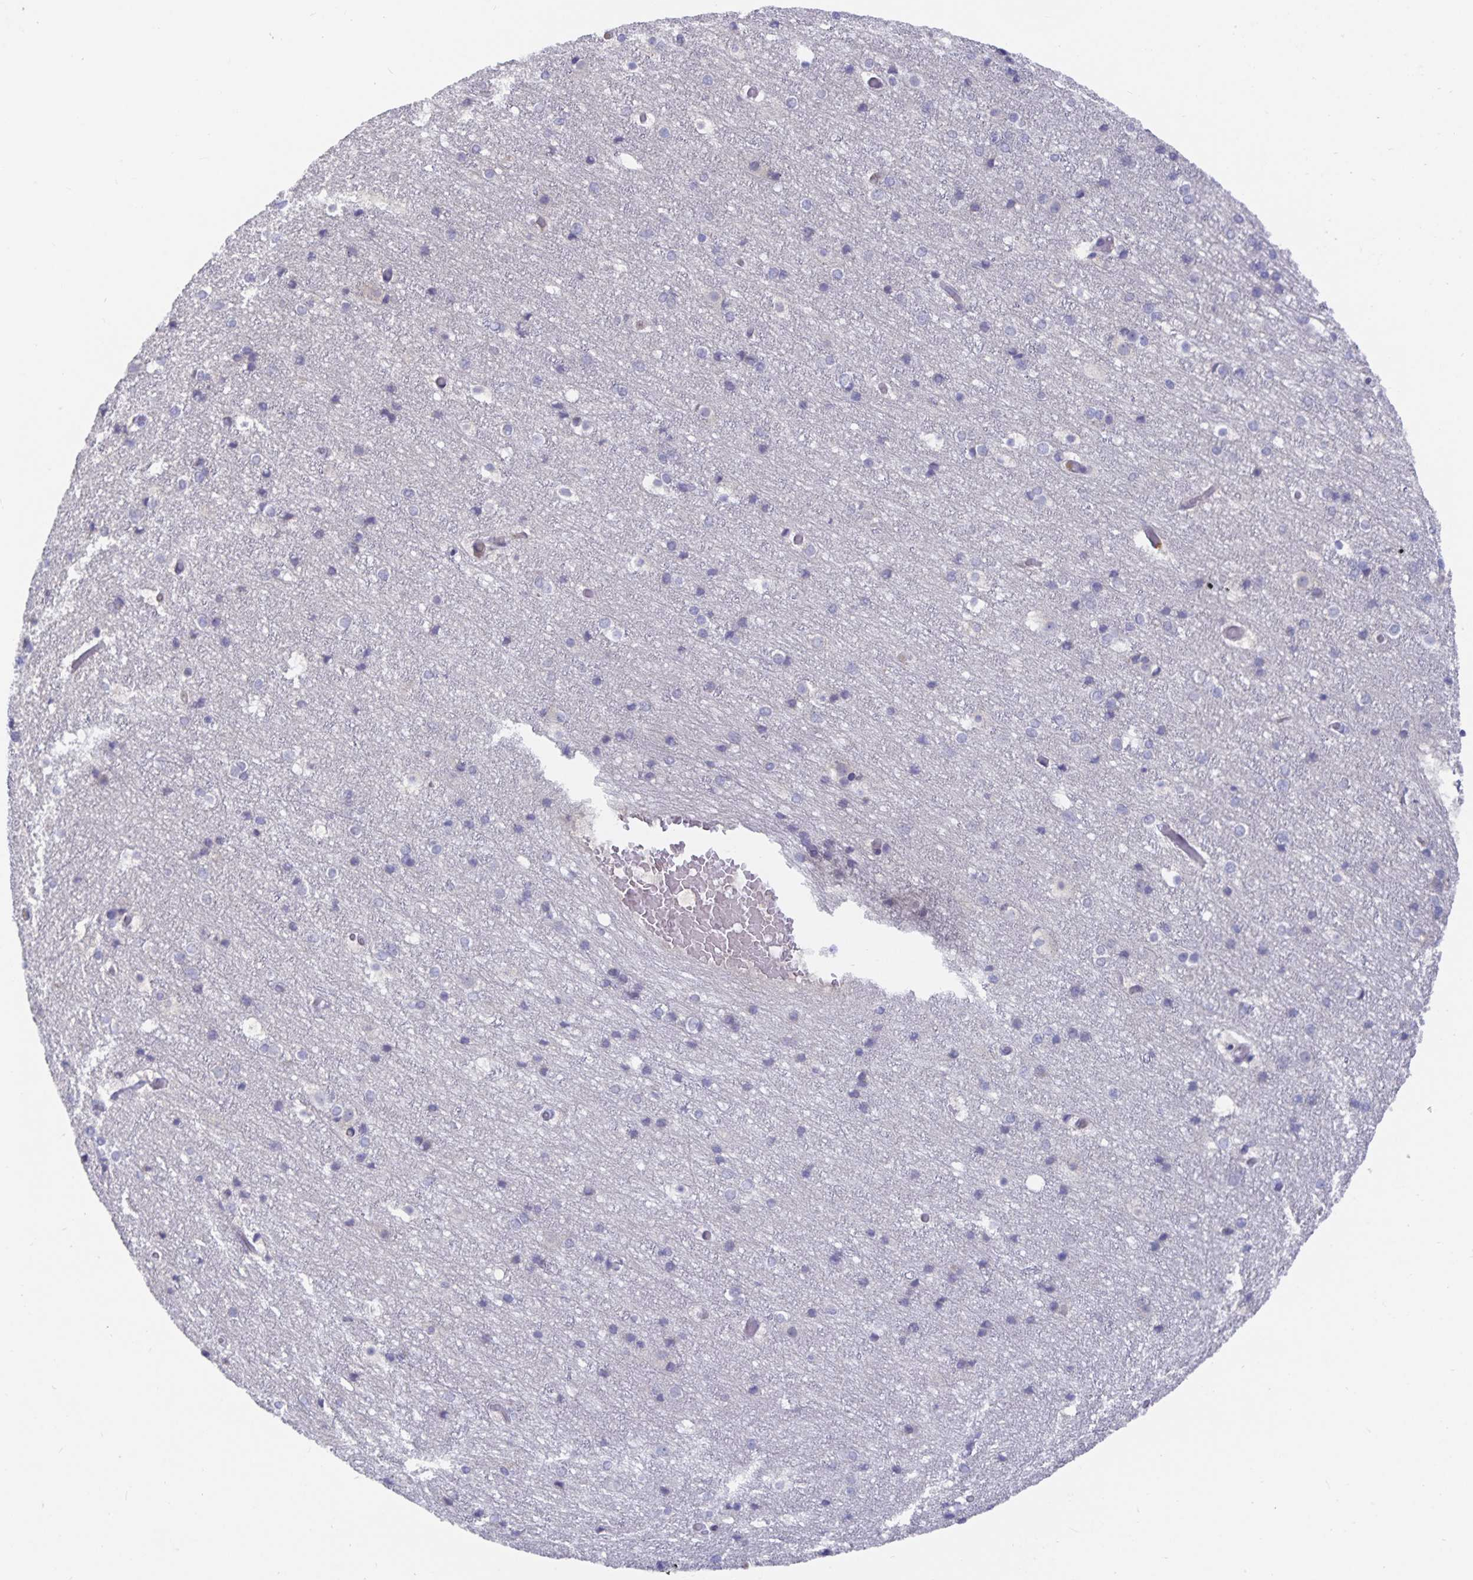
{"staining": {"intensity": "negative", "quantity": "none", "location": "none"}, "tissue": "cerebral cortex", "cell_type": "Endothelial cells", "image_type": "normal", "snomed": [{"axis": "morphology", "description": "Normal tissue, NOS"}, {"axis": "topography", "description": "Cerebral cortex"}], "caption": "High power microscopy micrograph of an IHC histopathology image of normal cerebral cortex, revealing no significant expression in endothelial cells.", "gene": "ZIK1", "patient": {"sex": "female", "age": 52}}